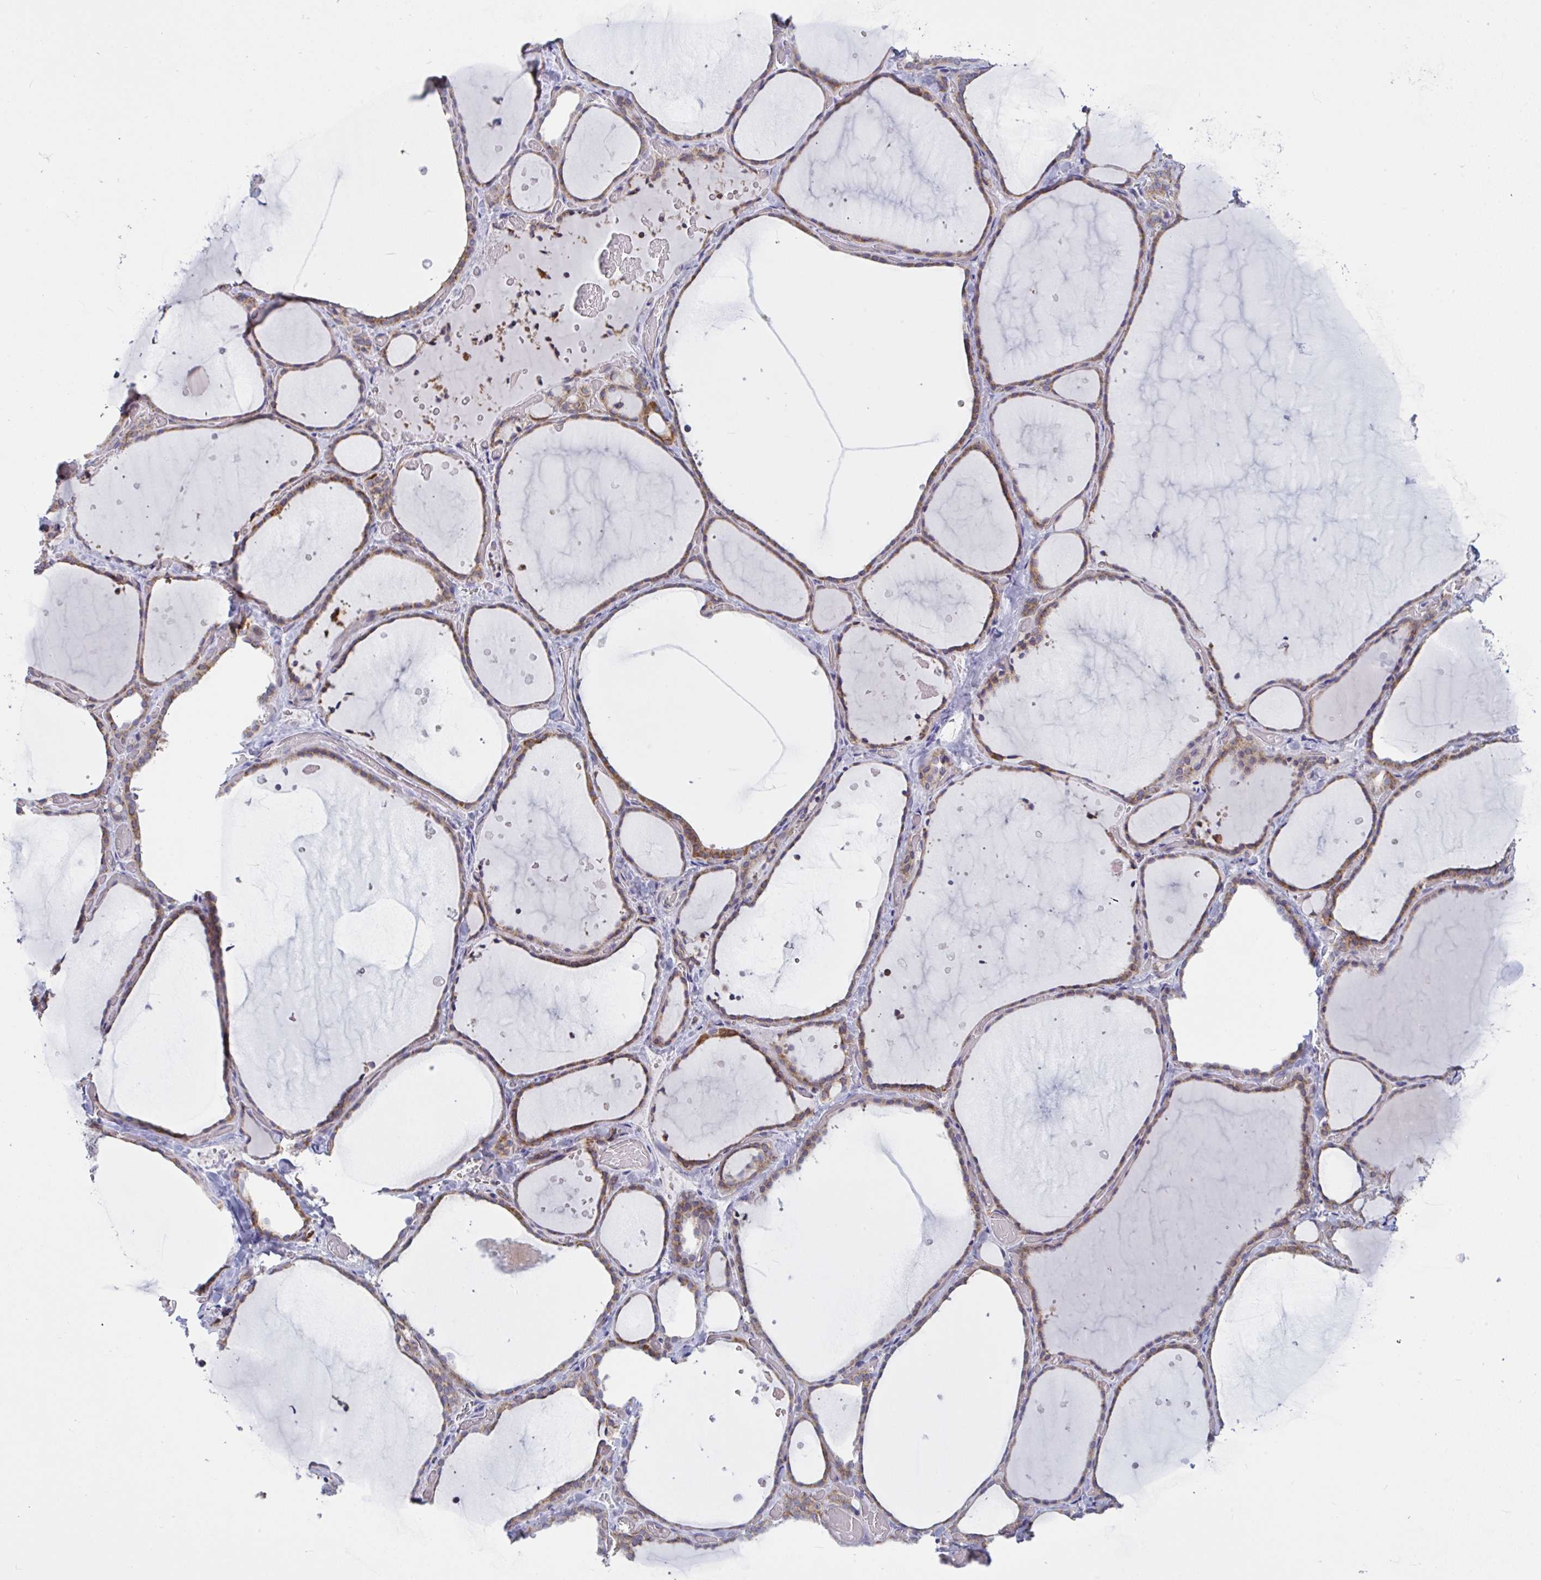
{"staining": {"intensity": "moderate", "quantity": "25%-75%", "location": "cytoplasmic/membranous"}, "tissue": "thyroid gland", "cell_type": "Glandular cells", "image_type": "normal", "snomed": [{"axis": "morphology", "description": "Normal tissue, NOS"}, {"axis": "topography", "description": "Thyroid gland"}], "caption": "Immunohistochemistry (IHC) micrograph of benign thyroid gland stained for a protein (brown), which reveals medium levels of moderate cytoplasmic/membranous positivity in about 25%-75% of glandular cells.", "gene": "TANK", "patient": {"sex": "female", "age": 36}}